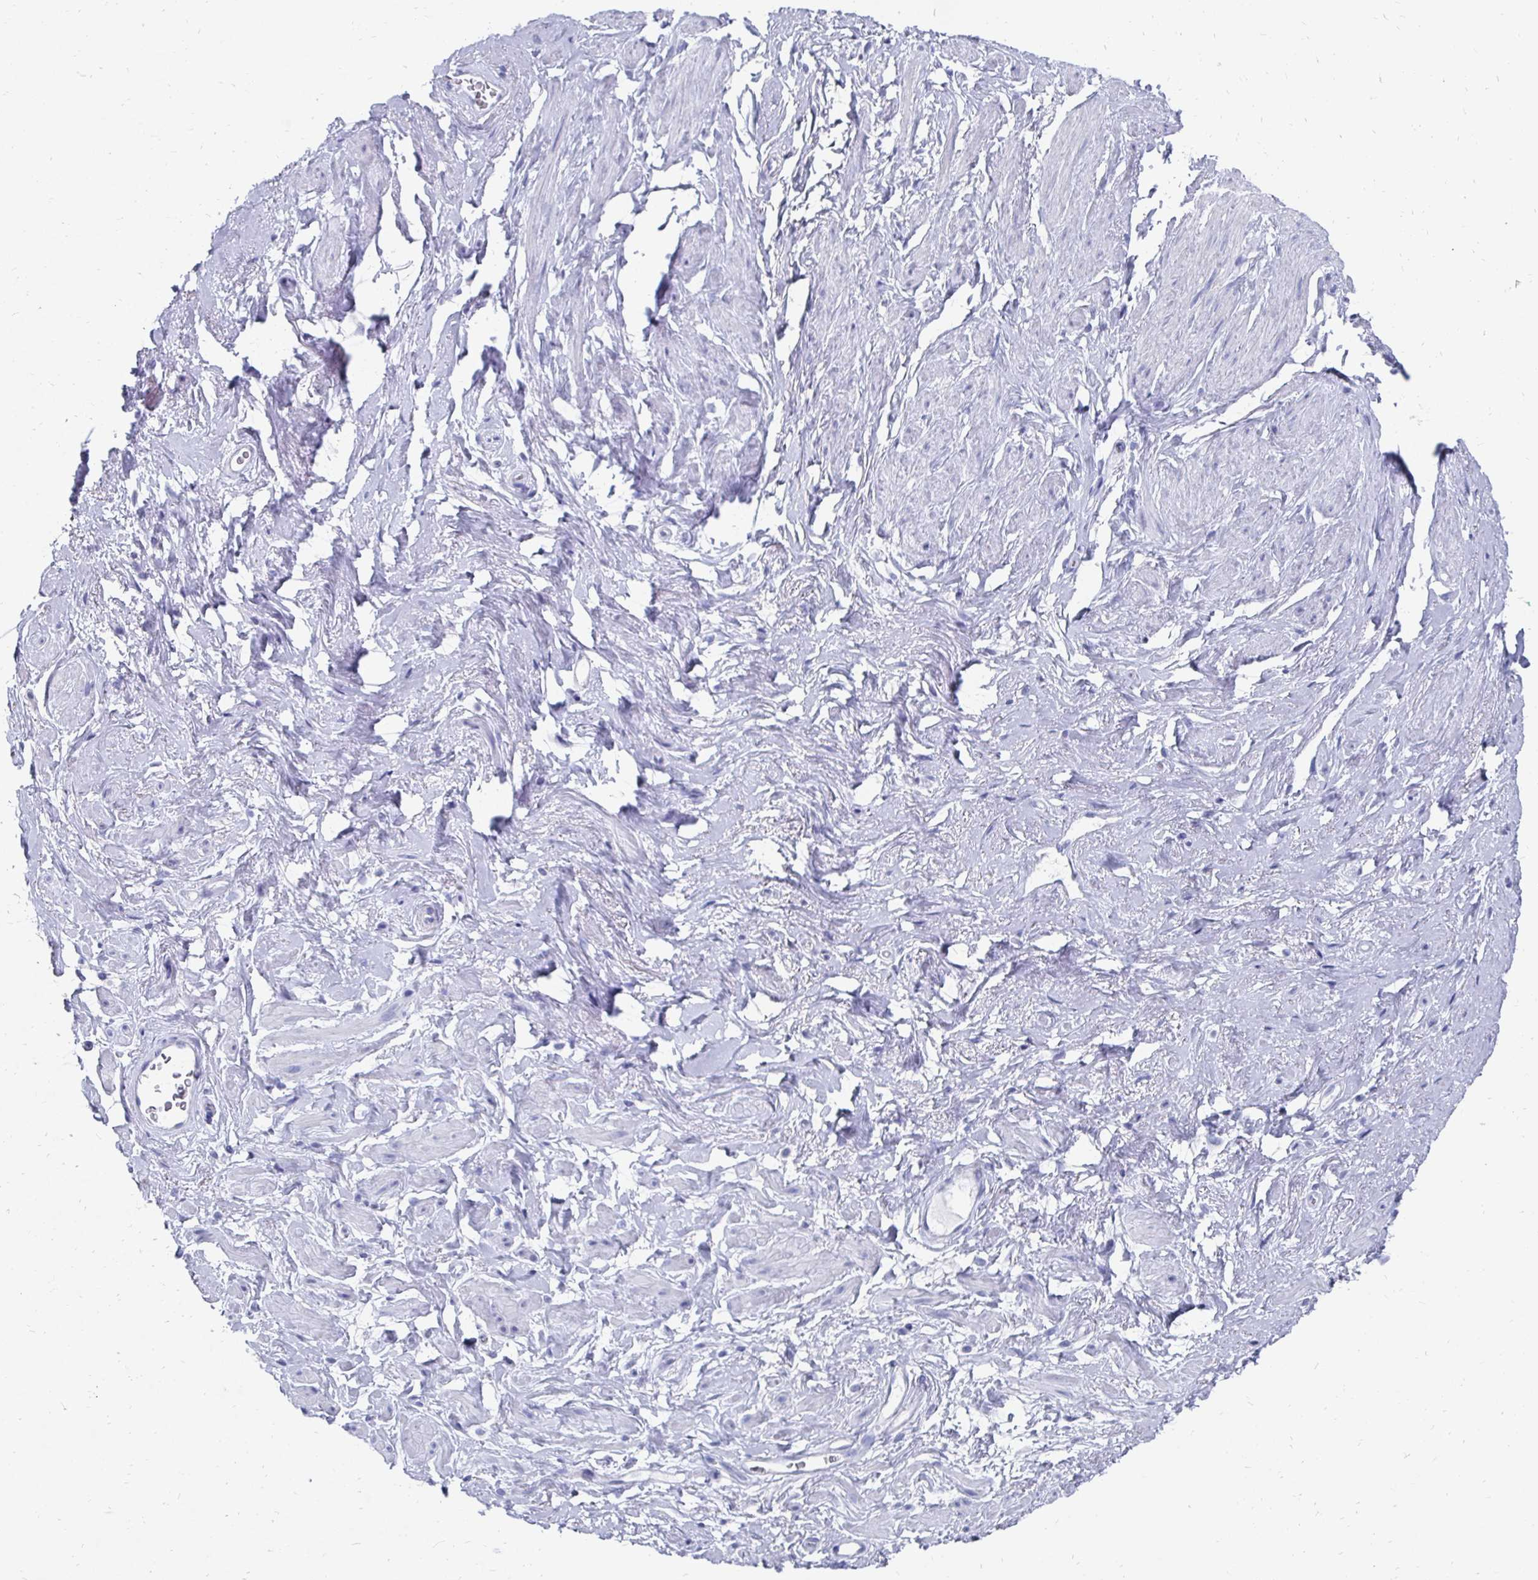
{"staining": {"intensity": "negative", "quantity": "none", "location": "none"}, "tissue": "soft tissue", "cell_type": "Fibroblasts", "image_type": "normal", "snomed": [{"axis": "morphology", "description": "Normal tissue, NOS"}, {"axis": "topography", "description": "Vagina"}, {"axis": "topography", "description": "Peripheral nerve tissue"}], "caption": "Immunohistochemistry (IHC) histopathology image of normal soft tissue stained for a protein (brown), which demonstrates no positivity in fibroblasts.", "gene": "SYCP3", "patient": {"sex": "female", "age": 71}}